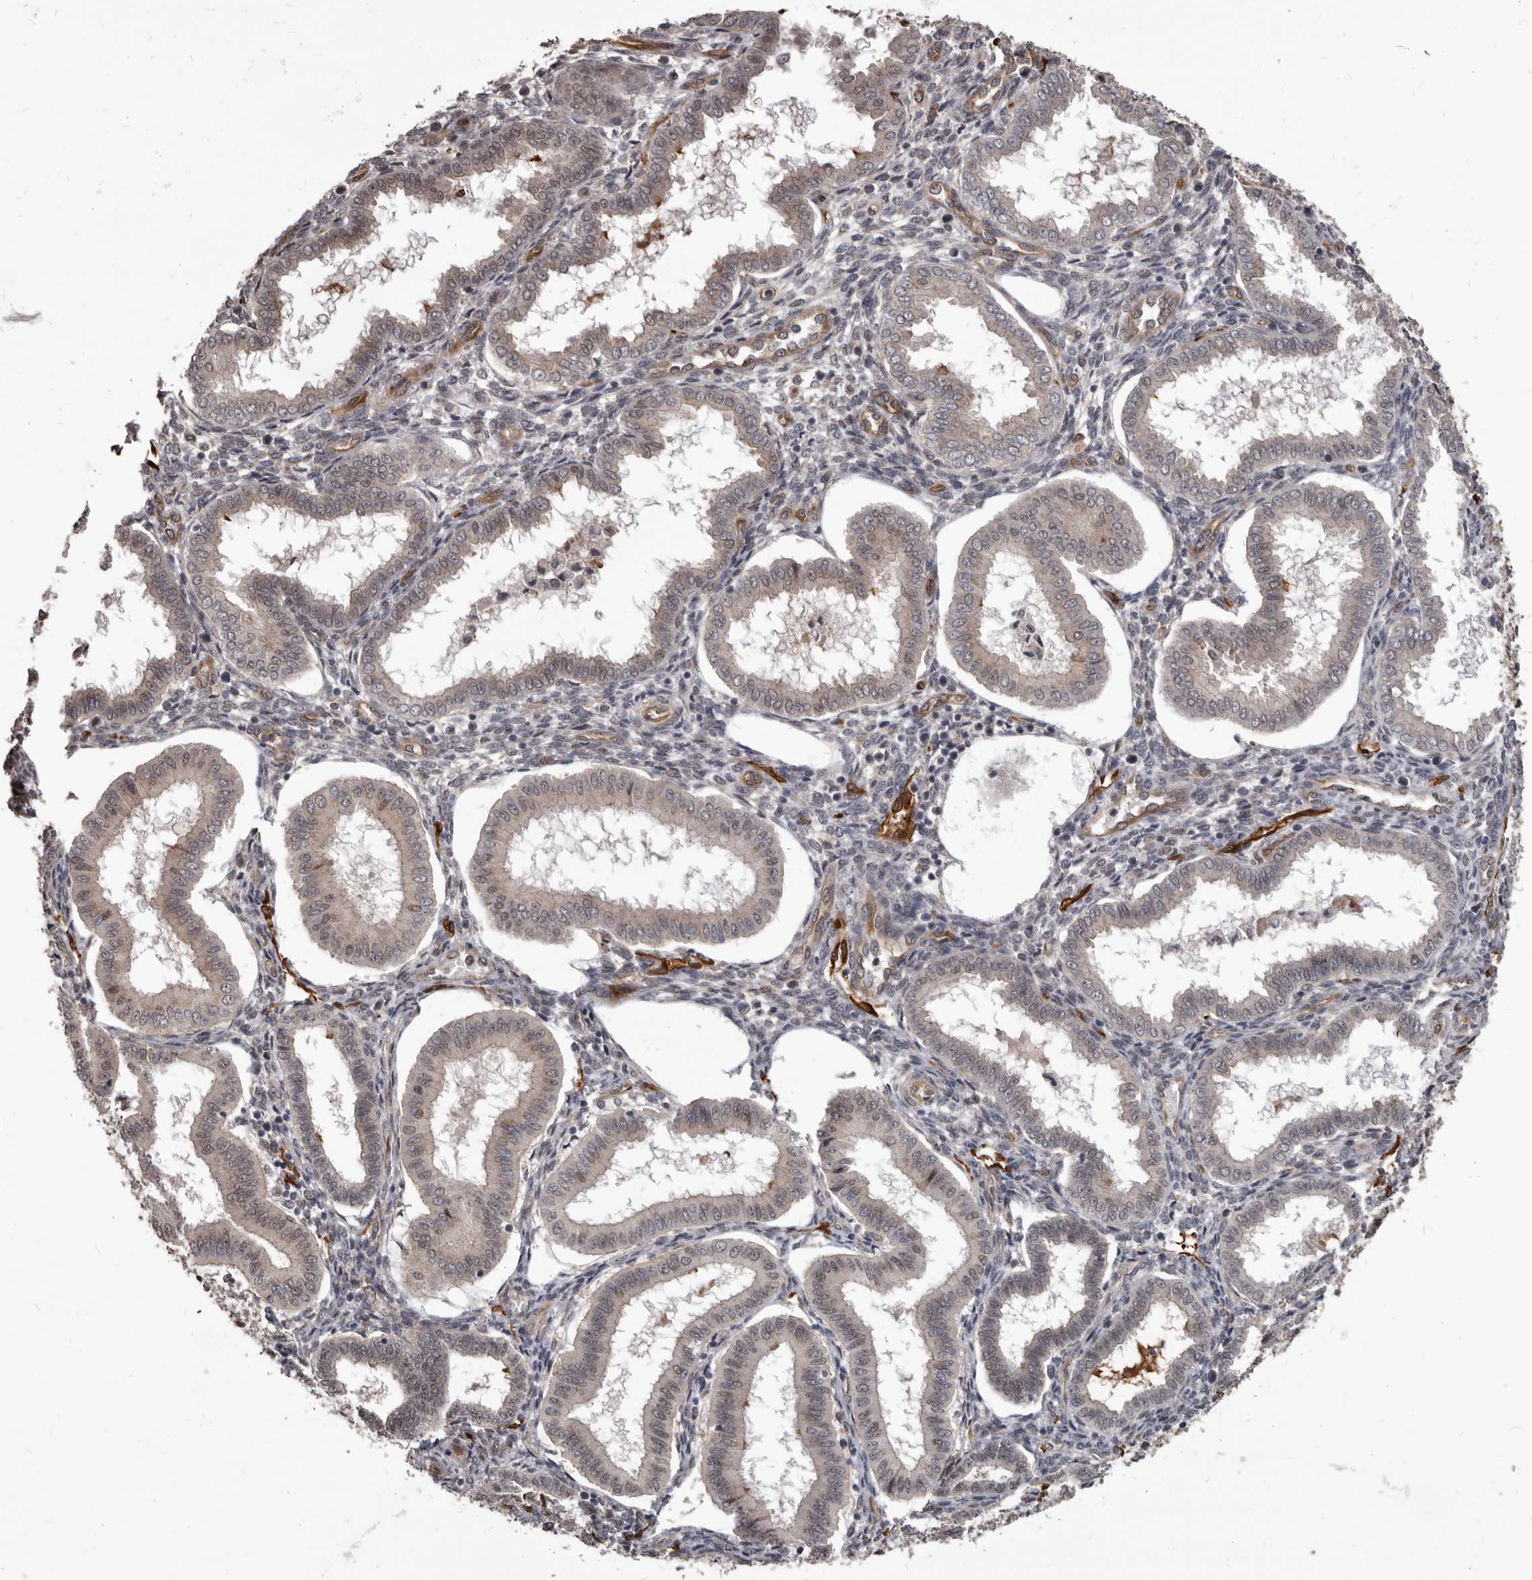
{"staining": {"intensity": "moderate", "quantity": "25%-75%", "location": "cytoplasmic/membranous"}, "tissue": "endometrium", "cell_type": "Cells in endometrial stroma", "image_type": "normal", "snomed": [{"axis": "morphology", "description": "Normal tissue, NOS"}, {"axis": "topography", "description": "Endometrium"}], "caption": "Endometrium stained for a protein (brown) exhibits moderate cytoplasmic/membranous positive positivity in approximately 25%-75% of cells in endometrial stroma.", "gene": "ADAMTS20", "patient": {"sex": "female", "age": 24}}